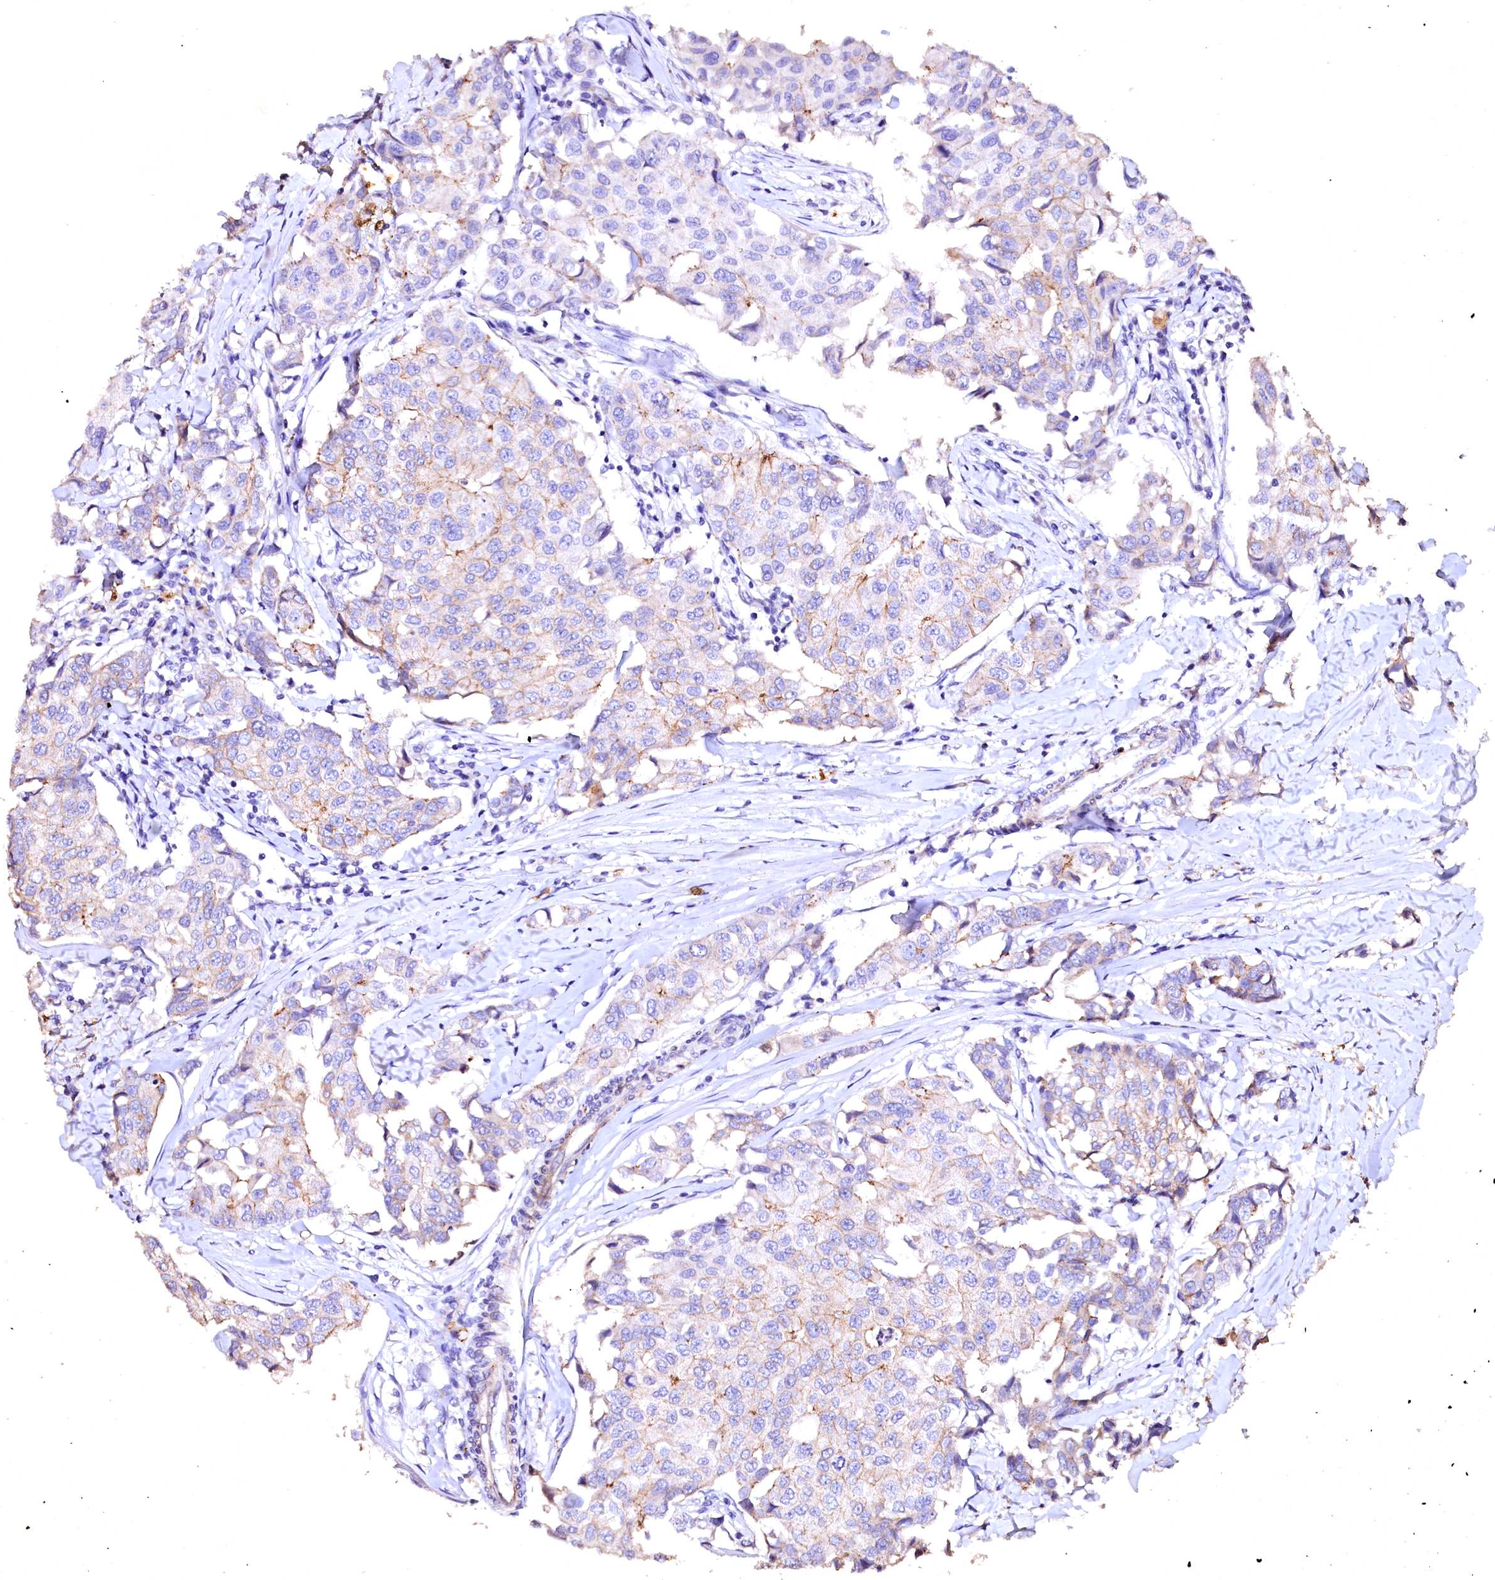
{"staining": {"intensity": "weak", "quantity": "<25%", "location": "cytoplasmic/membranous"}, "tissue": "breast cancer", "cell_type": "Tumor cells", "image_type": "cancer", "snomed": [{"axis": "morphology", "description": "Duct carcinoma"}, {"axis": "topography", "description": "Breast"}], "caption": "Protein analysis of breast invasive ductal carcinoma displays no significant positivity in tumor cells. The staining is performed using DAB brown chromogen with nuclei counter-stained in using hematoxylin.", "gene": "VPS36", "patient": {"sex": "female", "age": 80}}